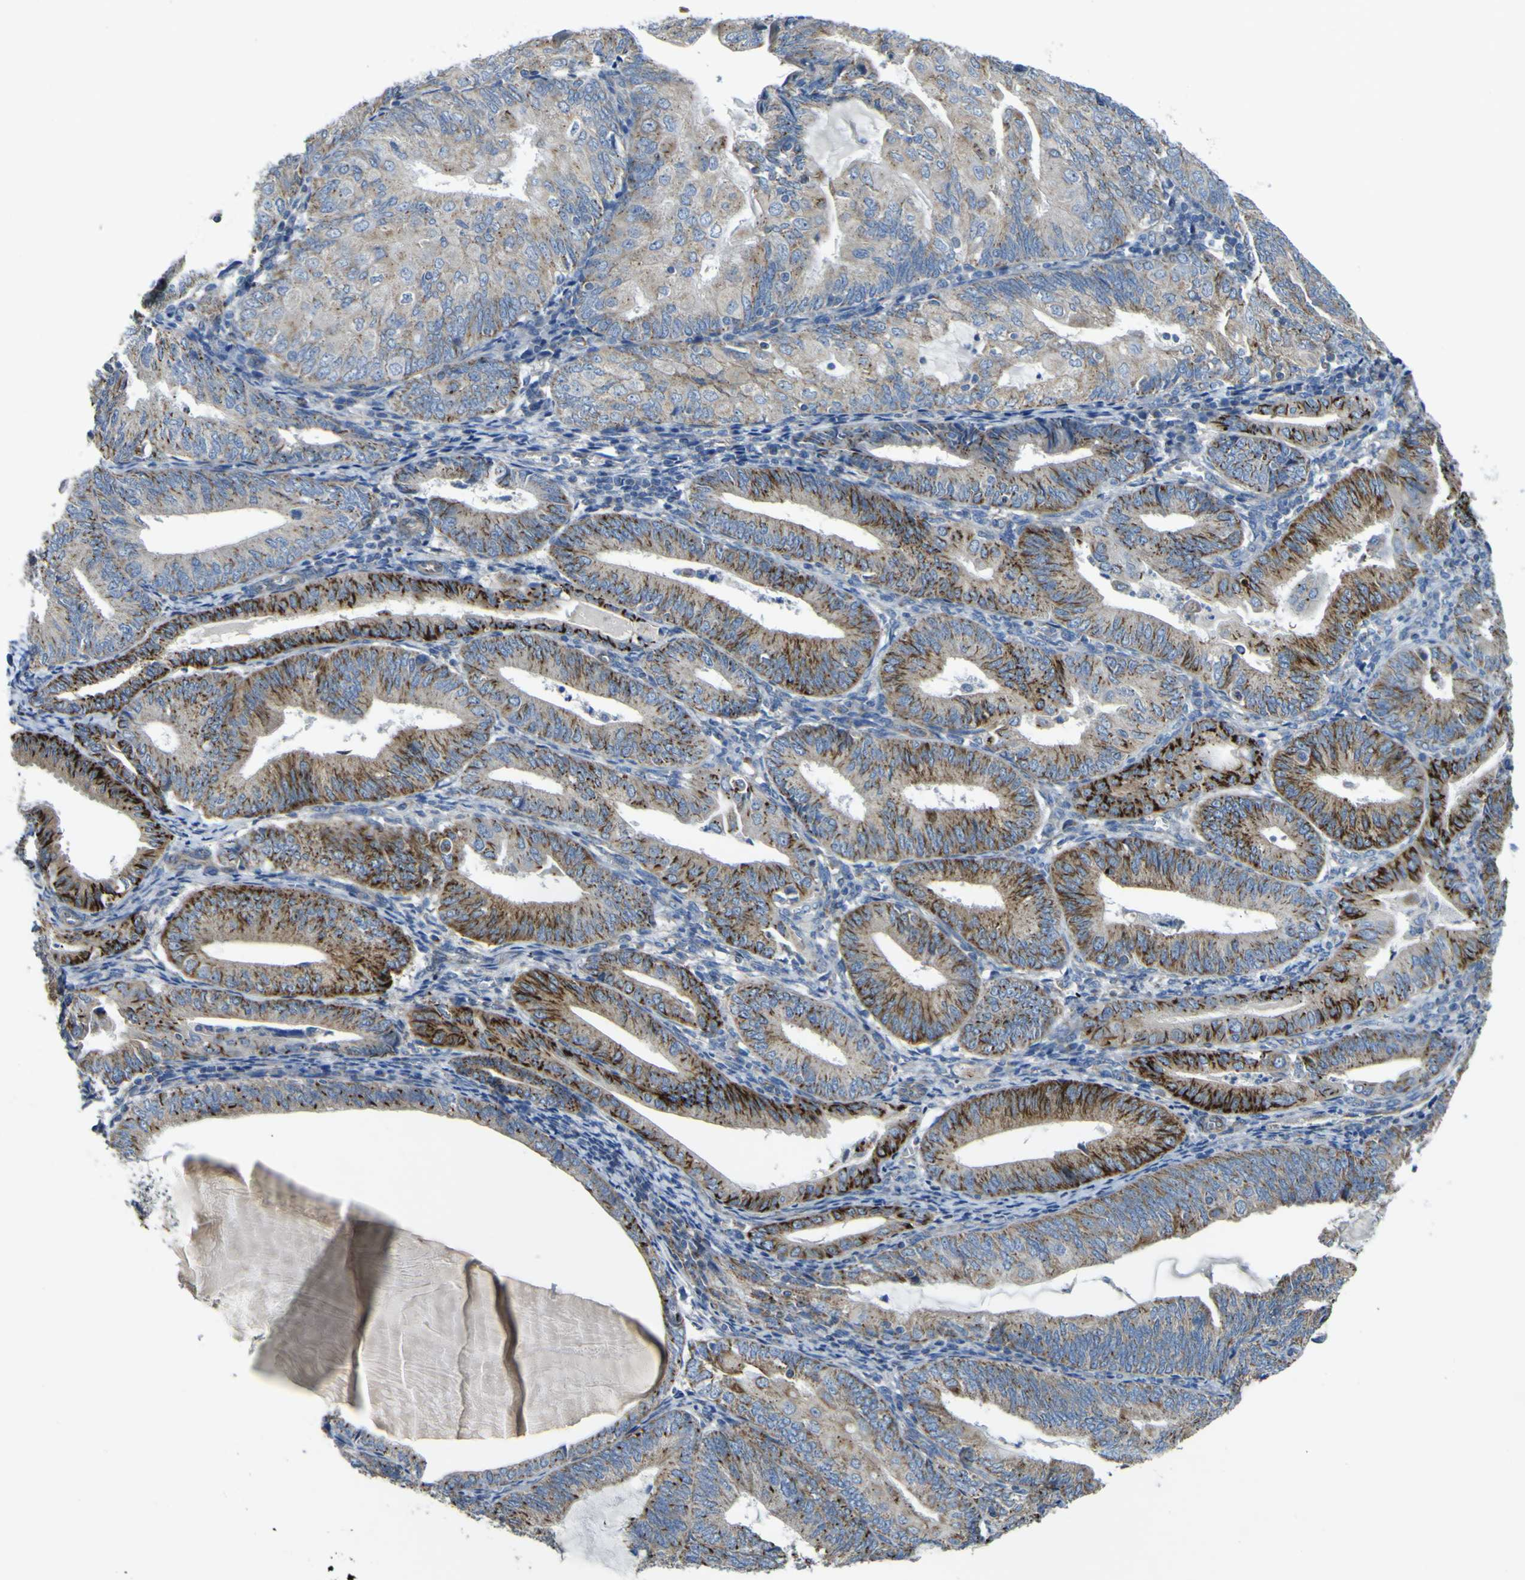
{"staining": {"intensity": "moderate", "quantity": "25%-75%", "location": "cytoplasmic/membranous"}, "tissue": "endometrial cancer", "cell_type": "Tumor cells", "image_type": "cancer", "snomed": [{"axis": "morphology", "description": "Adenocarcinoma, NOS"}, {"axis": "topography", "description": "Endometrium"}], "caption": "A micrograph of adenocarcinoma (endometrial) stained for a protein reveals moderate cytoplasmic/membranous brown staining in tumor cells.", "gene": "ALDH18A1", "patient": {"sex": "female", "age": 81}}